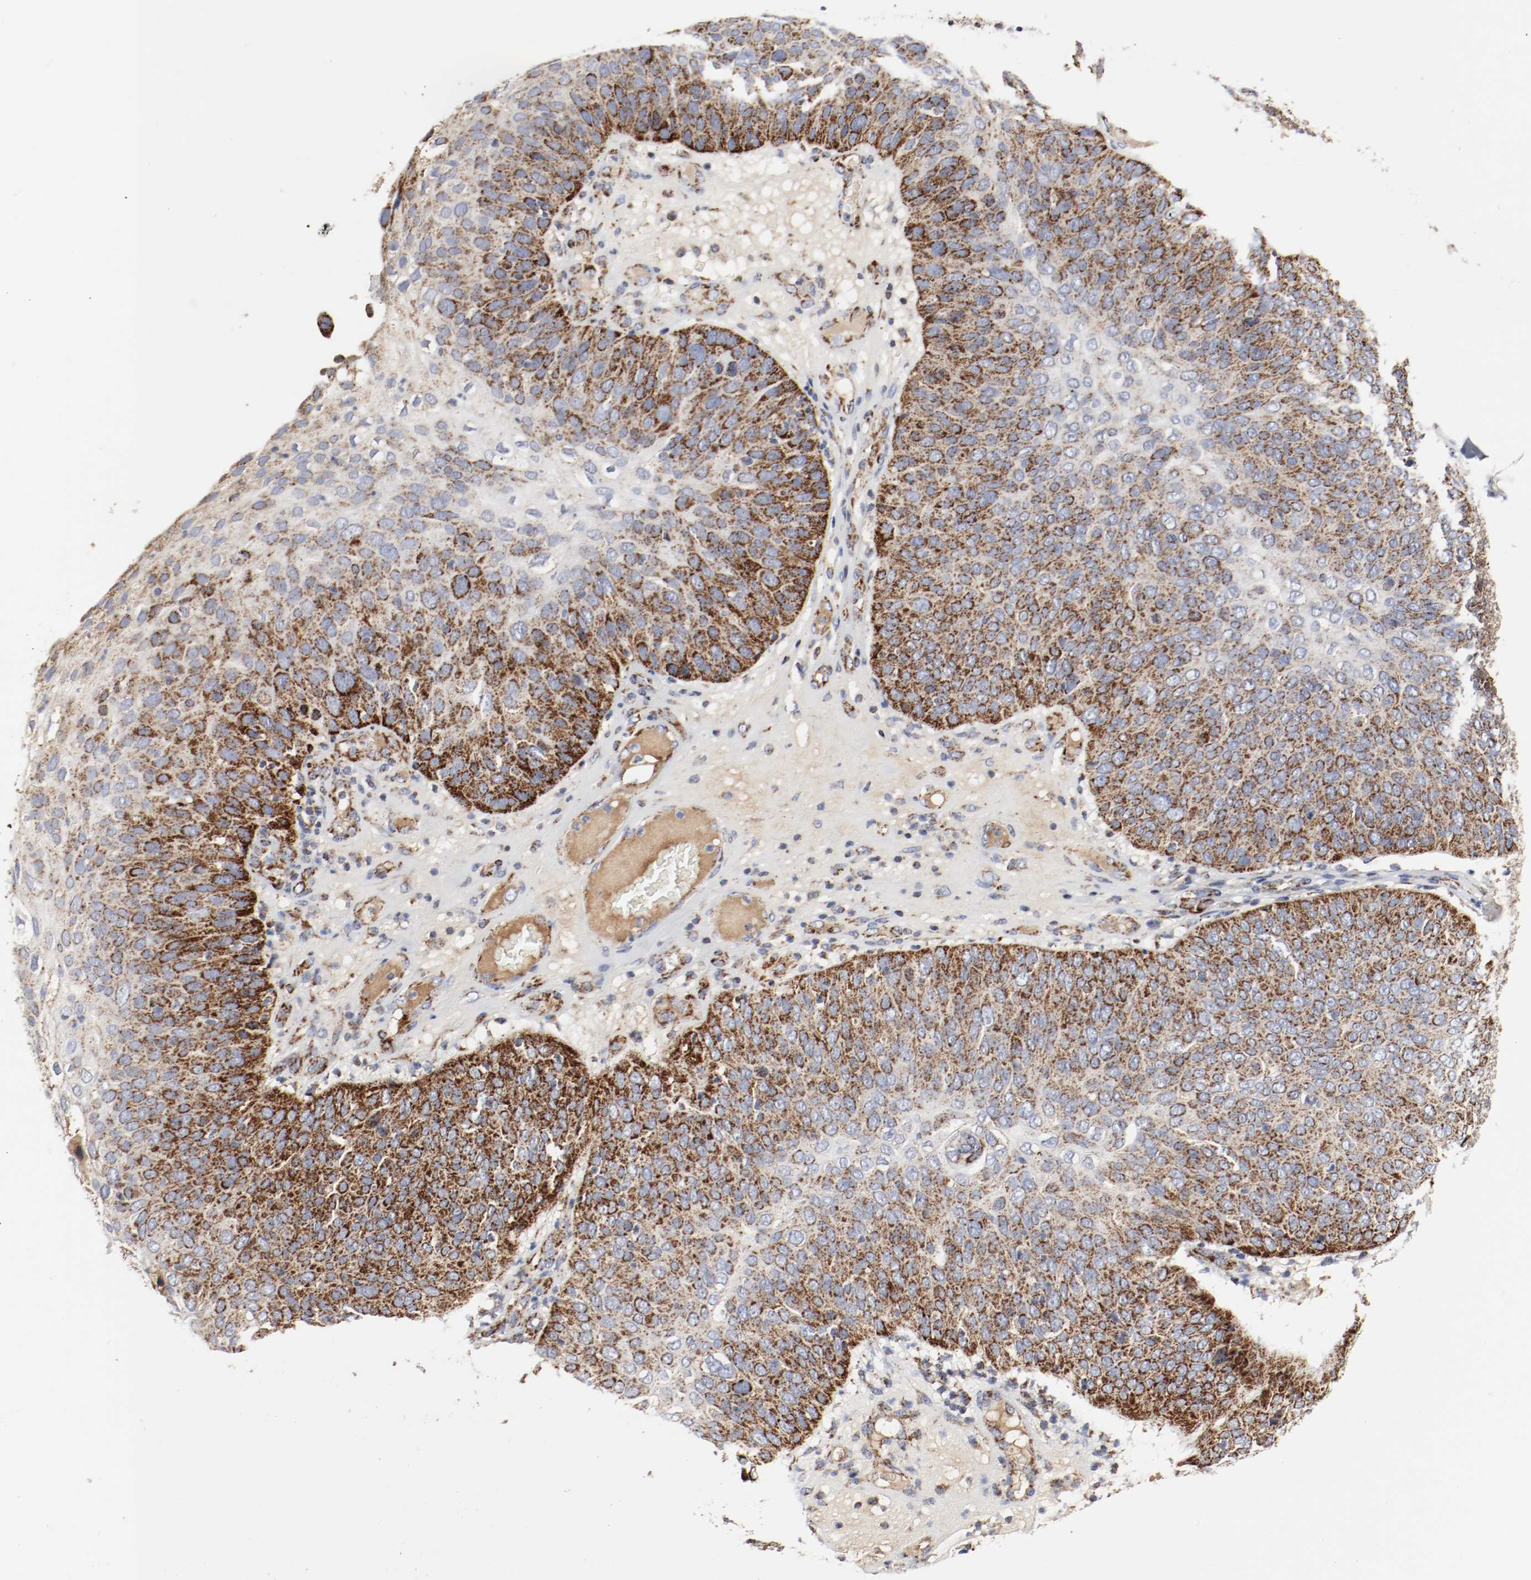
{"staining": {"intensity": "strong", "quantity": ">75%", "location": "cytoplasmic/membranous"}, "tissue": "skin cancer", "cell_type": "Tumor cells", "image_type": "cancer", "snomed": [{"axis": "morphology", "description": "Squamous cell carcinoma, NOS"}, {"axis": "topography", "description": "Skin"}], "caption": "Protein staining demonstrates strong cytoplasmic/membranous staining in approximately >75% of tumor cells in squamous cell carcinoma (skin). Nuclei are stained in blue.", "gene": "AFG3L2", "patient": {"sex": "male", "age": 87}}